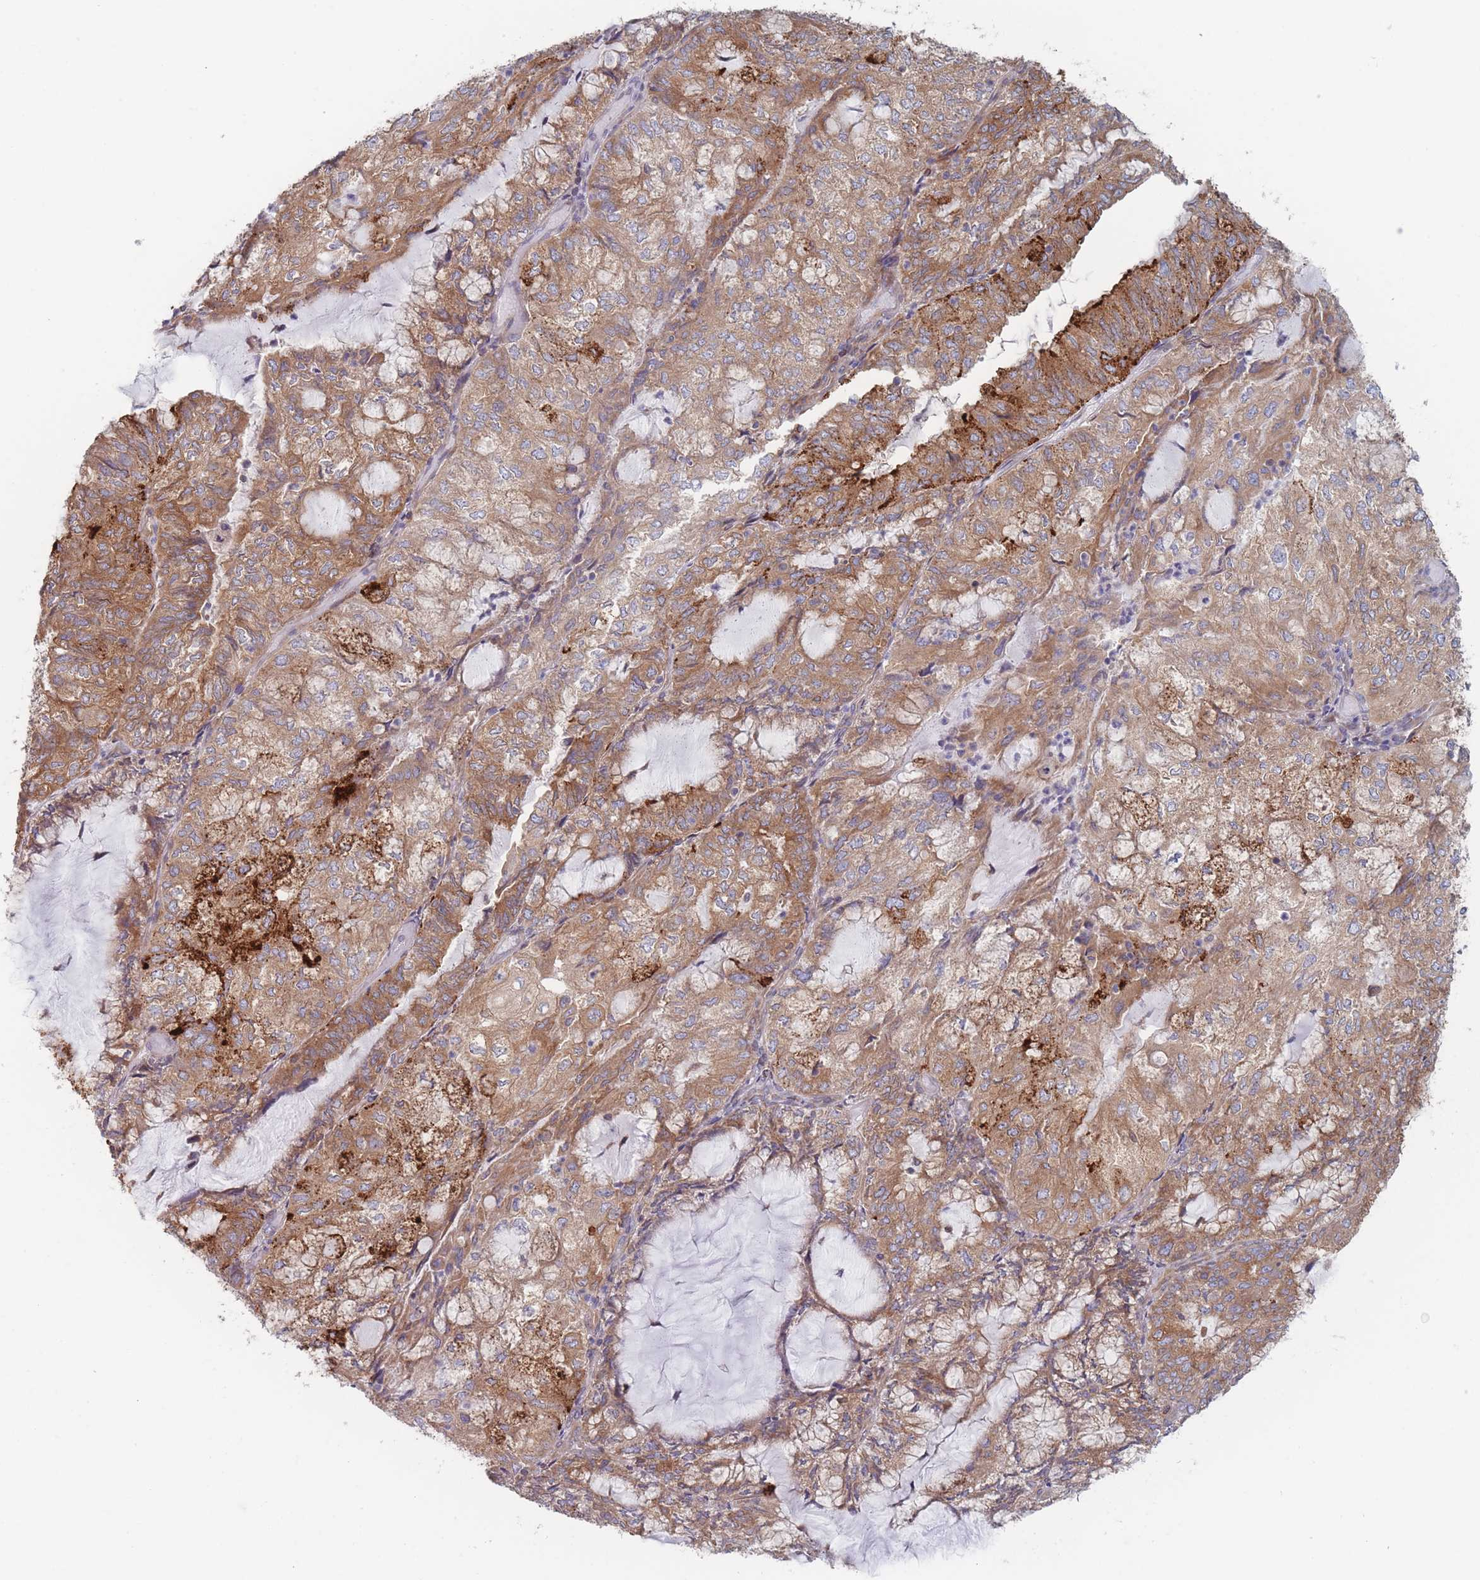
{"staining": {"intensity": "moderate", "quantity": ">75%", "location": "cytoplasmic/membranous"}, "tissue": "endometrial cancer", "cell_type": "Tumor cells", "image_type": "cancer", "snomed": [{"axis": "morphology", "description": "Adenocarcinoma, NOS"}, {"axis": "topography", "description": "Endometrium"}], "caption": "The histopathology image demonstrates staining of endometrial cancer, revealing moderate cytoplasmic/membranous protein expression (brown color) within tumor cells.", "gene": "KDSR", "patient": {"sex": "female", "age": 81}}